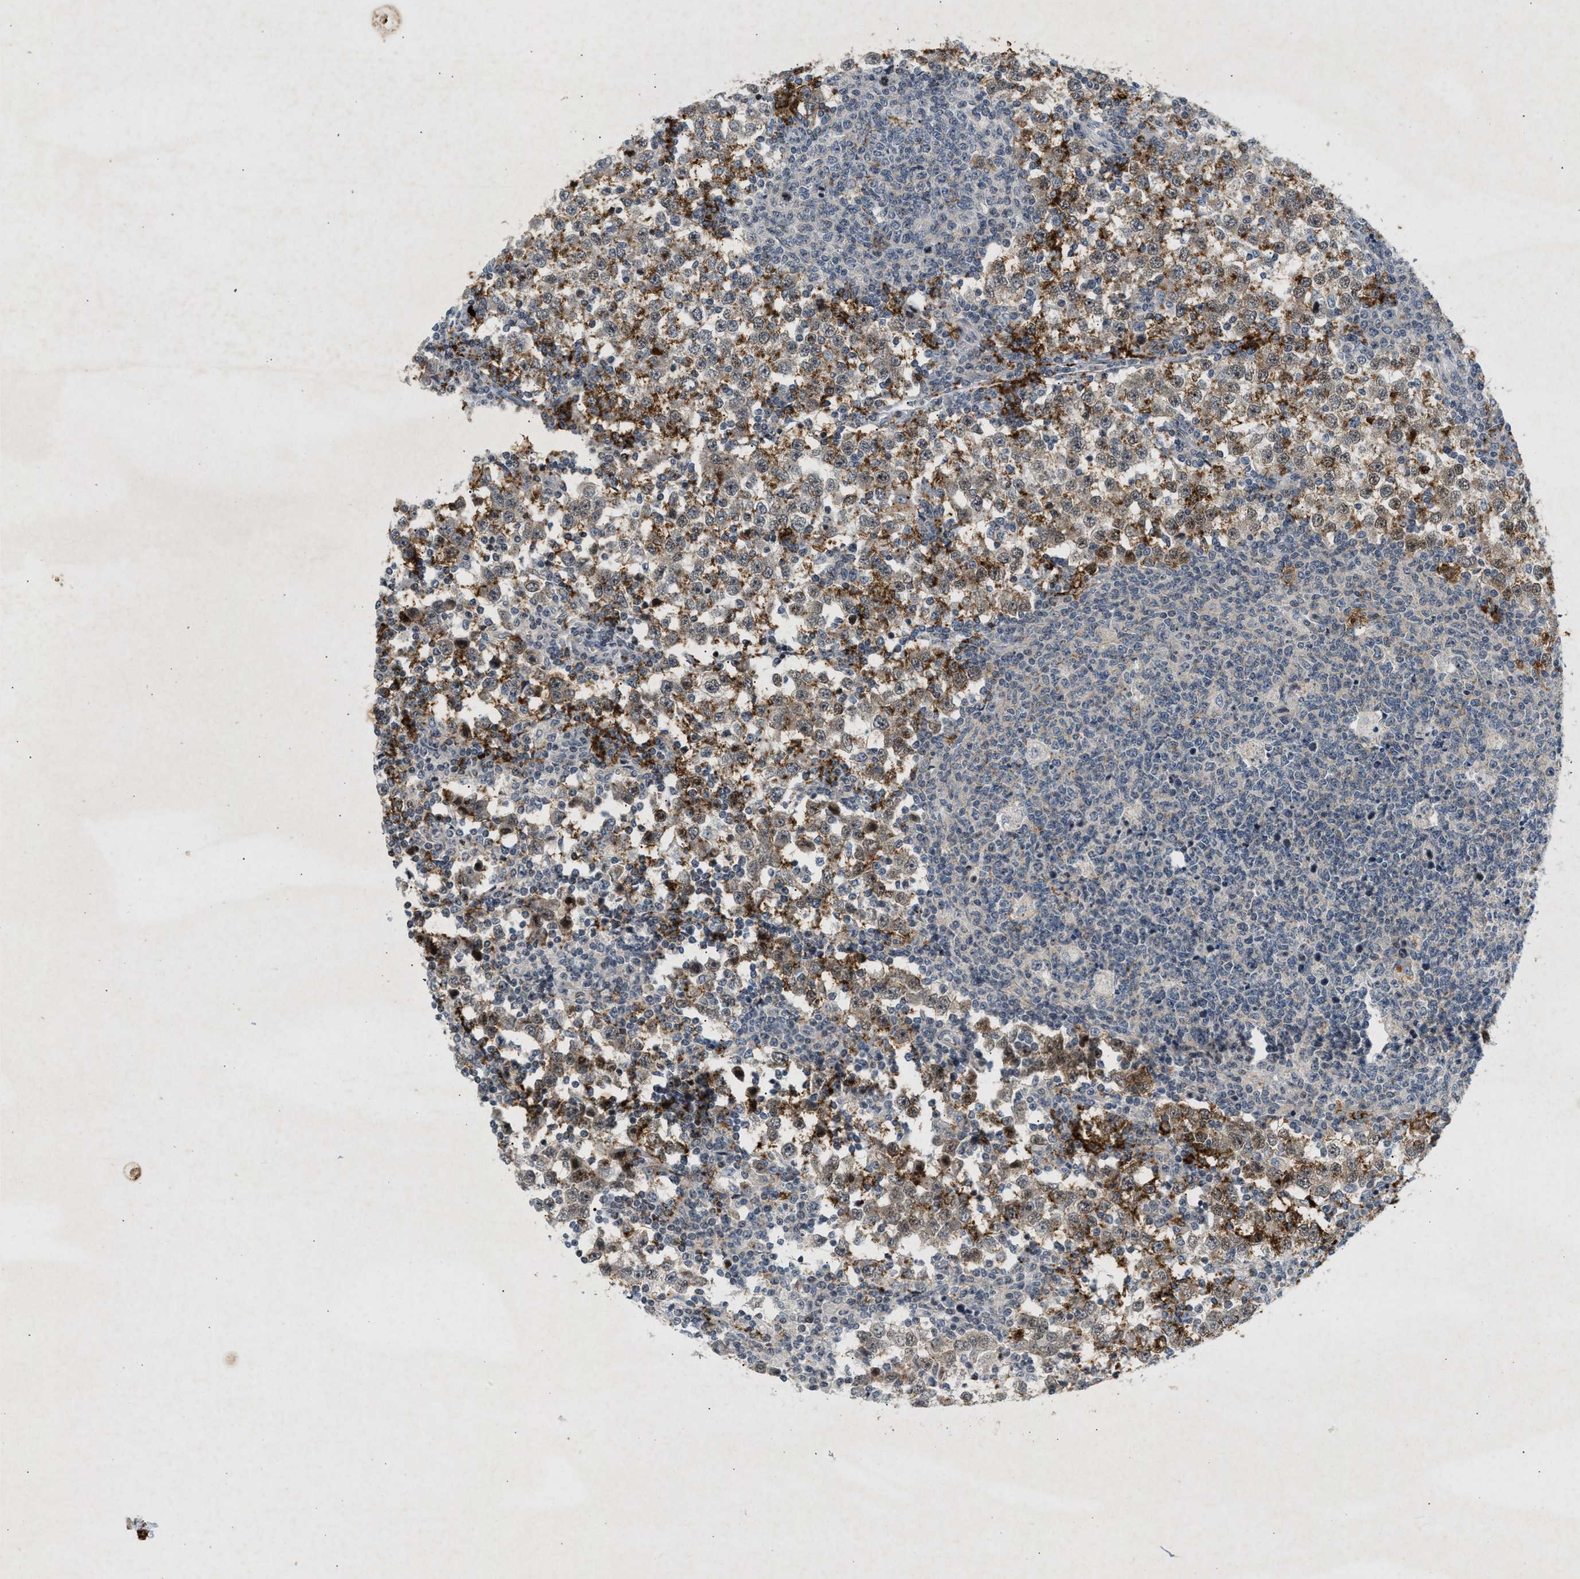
{"staining": {"intensity": "moderate", "quantity": ">75%", "location": "cytoplasmic/membranous,nuclear"}, "tissue": "testis cancer", "cell_type": "Tumor cells", "image_type": "cancer", "snomed": [{"axis": "morphology", "description": "Seminoma, NOS"}, {"axis": "topography", "description": "Testis"}], "caption": "The histopathology image demonstrates immunohistochemical staining of testis cancer. There is moderate cytoplasmic/membranous and nuclear expression is appreciated in approximately >75% of tumor cells. The staining is performed using DAB (3,3'-diaminobenzidine) brown chromogen to label protein expression. The nuclei are counter-stained blue using hematoxylin.", "gene": "ZPR1", "patient": {"sex": "male", "age": 65}}